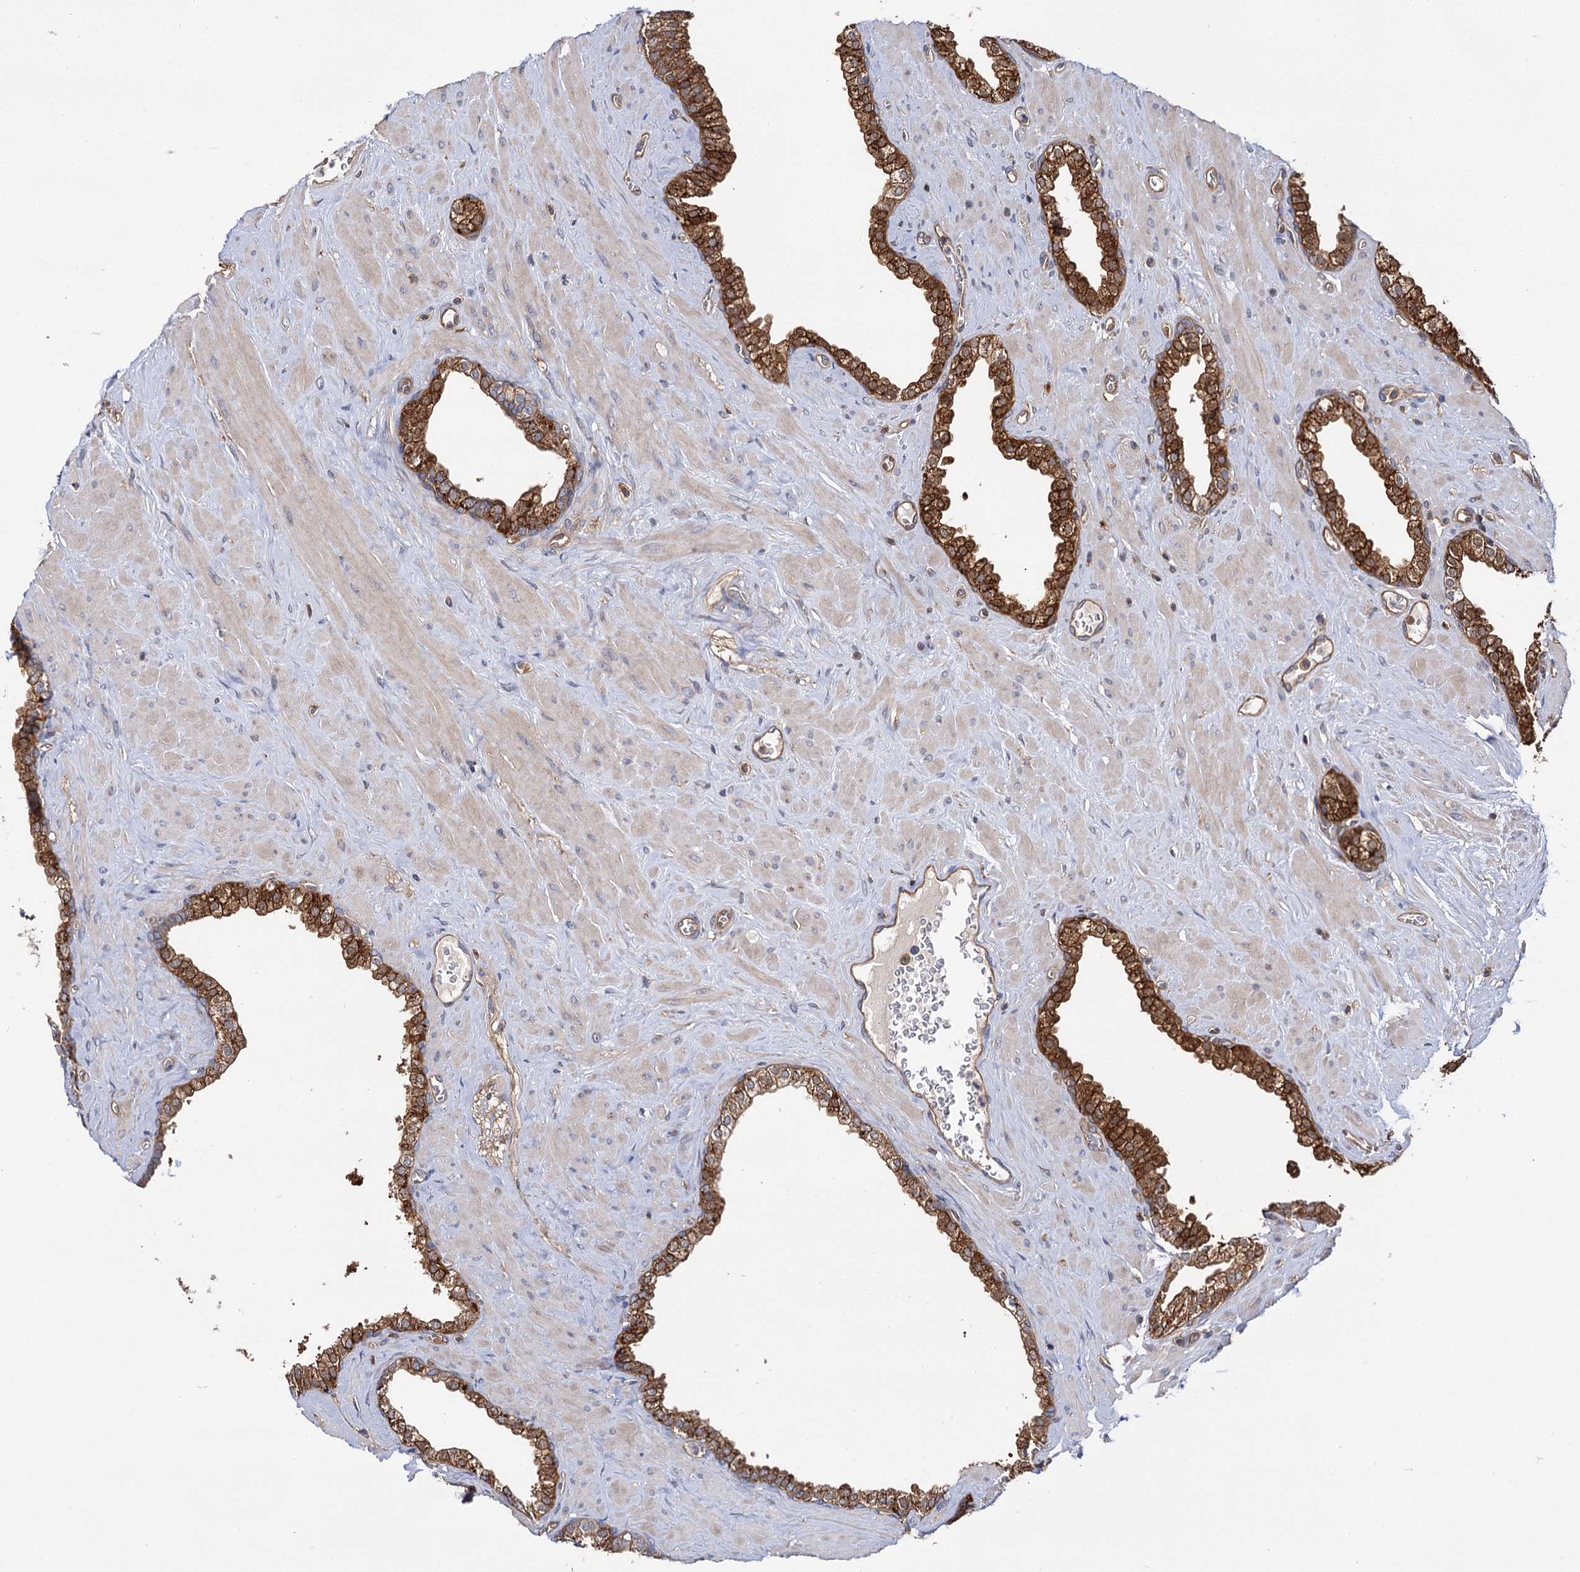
{"staining": {"intensity": "strong", "quantity": ">75%", "location": "cytoplasmic/membranous"}, "tissue": "prostate", "cell_type": "Glandular cells", "image_type": "normal", "snomed": [{"axis": "morphology", "description": "Normal tissue, NOS"}, {"axis": "morphology", "description": "Urothelial carcinoma, Low grade"}, {"axis": "topography", "description": "Urinary bladder"}, {"axis": "topography", "description": "Prostate"}], "caption": "Protein analysis of unremarkable prostate reveals strong cytoplasmic/membranous positivity in approximately >75% of glandular cells.", "gene": "IDI1", "patient": {"sex": "male", "age": 60}}